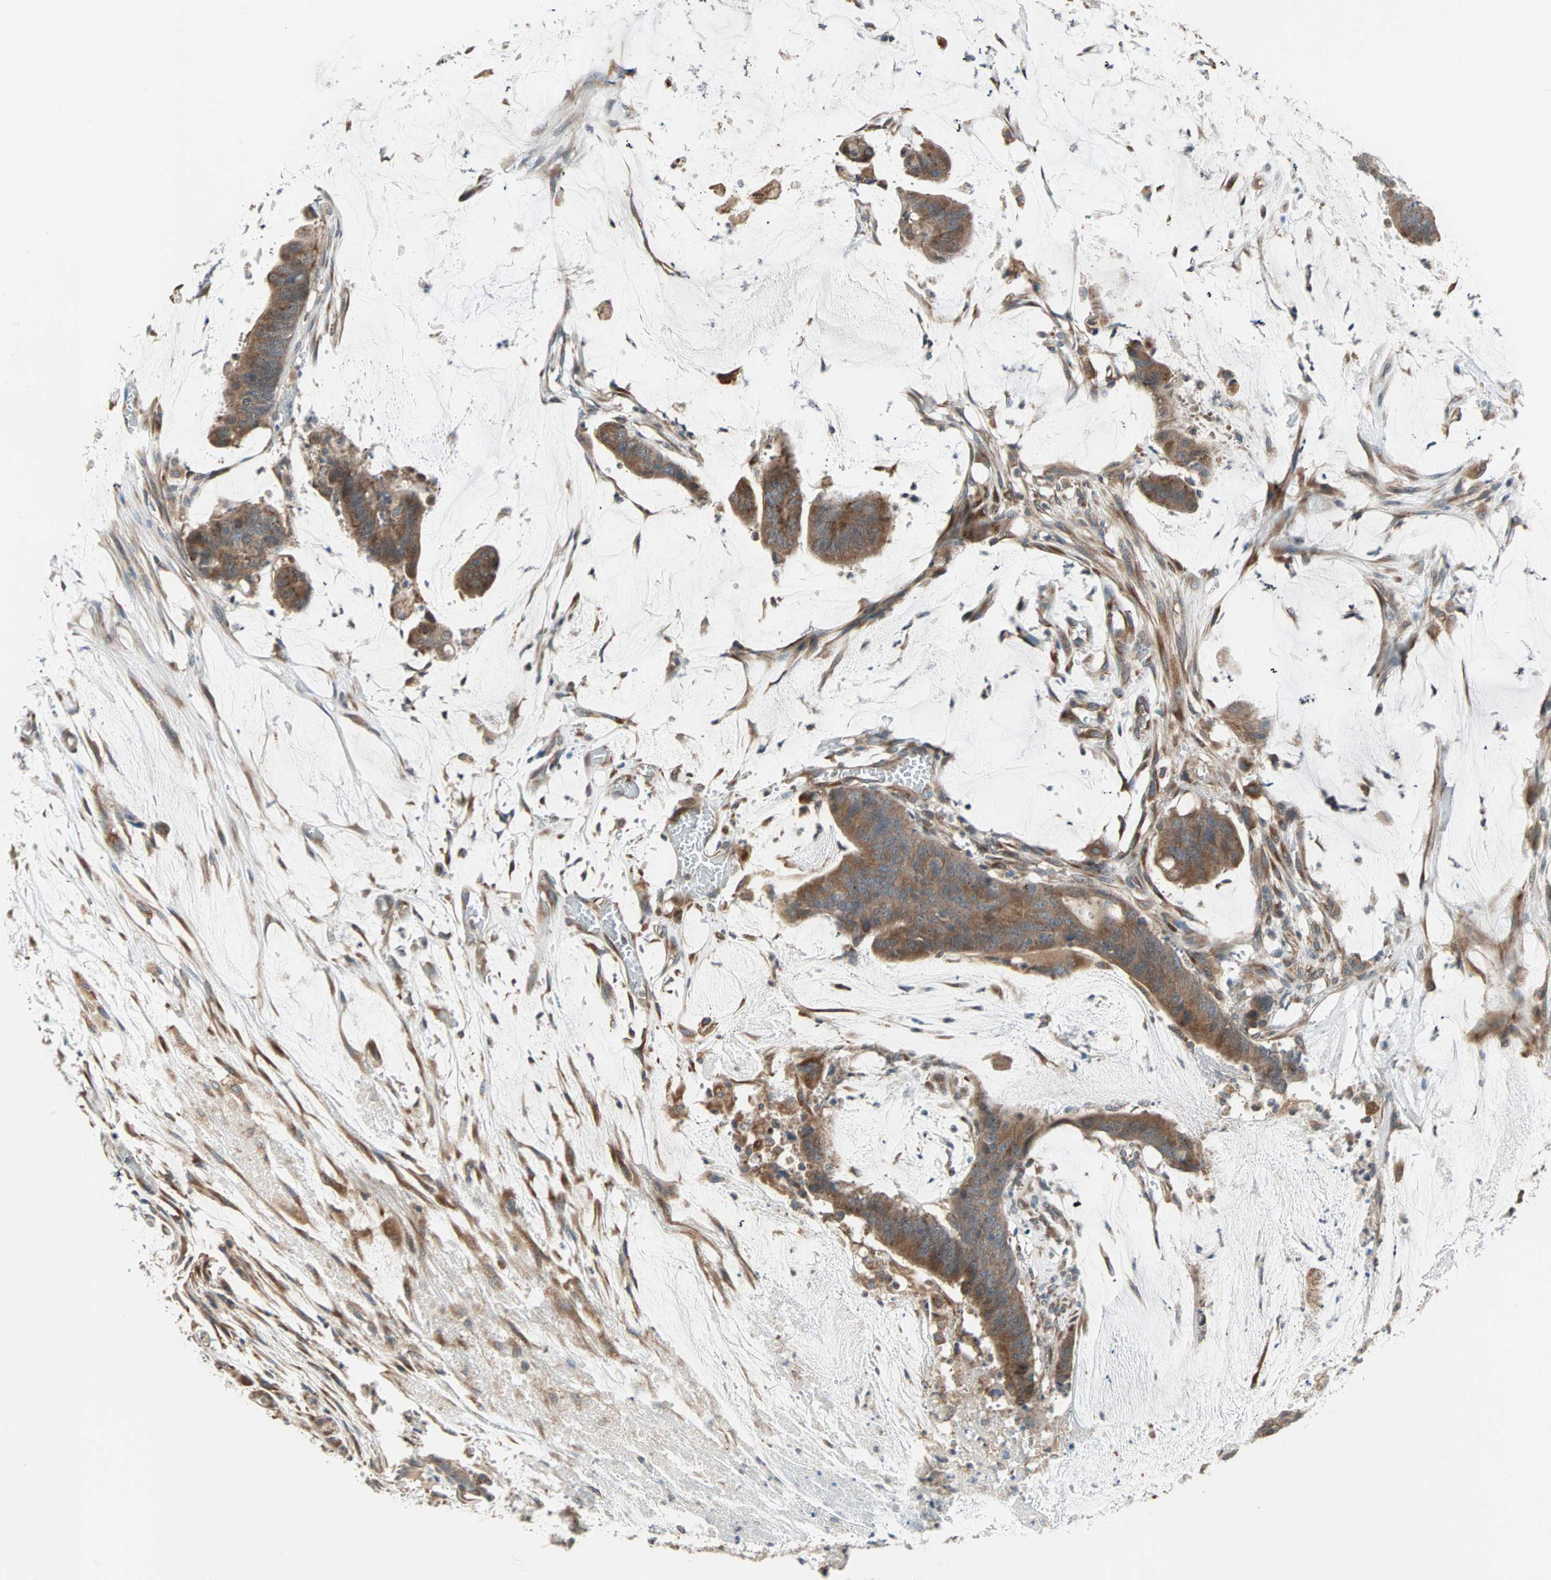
{"staining": {"intensity": "moderate", "quantity": ">75%", "location": "cytoplasmic/membranous"}, "tissue": "colorectal cancer", "cell_type": "Tumor cells", "image_type": "cancer", "snomed": [{"axis": "morphology", "description": "Adenocarcinoma, NOS"}, {"axis": "topography", "description": "Rectum"}], "caption": "An image of colorectal cancer stained for a protein demonstrates moderate cytoplasmic/membranous brown staining in tumor cells.", "gene": "SAR1A", "patient": {"sex": "female", "age": 66}}